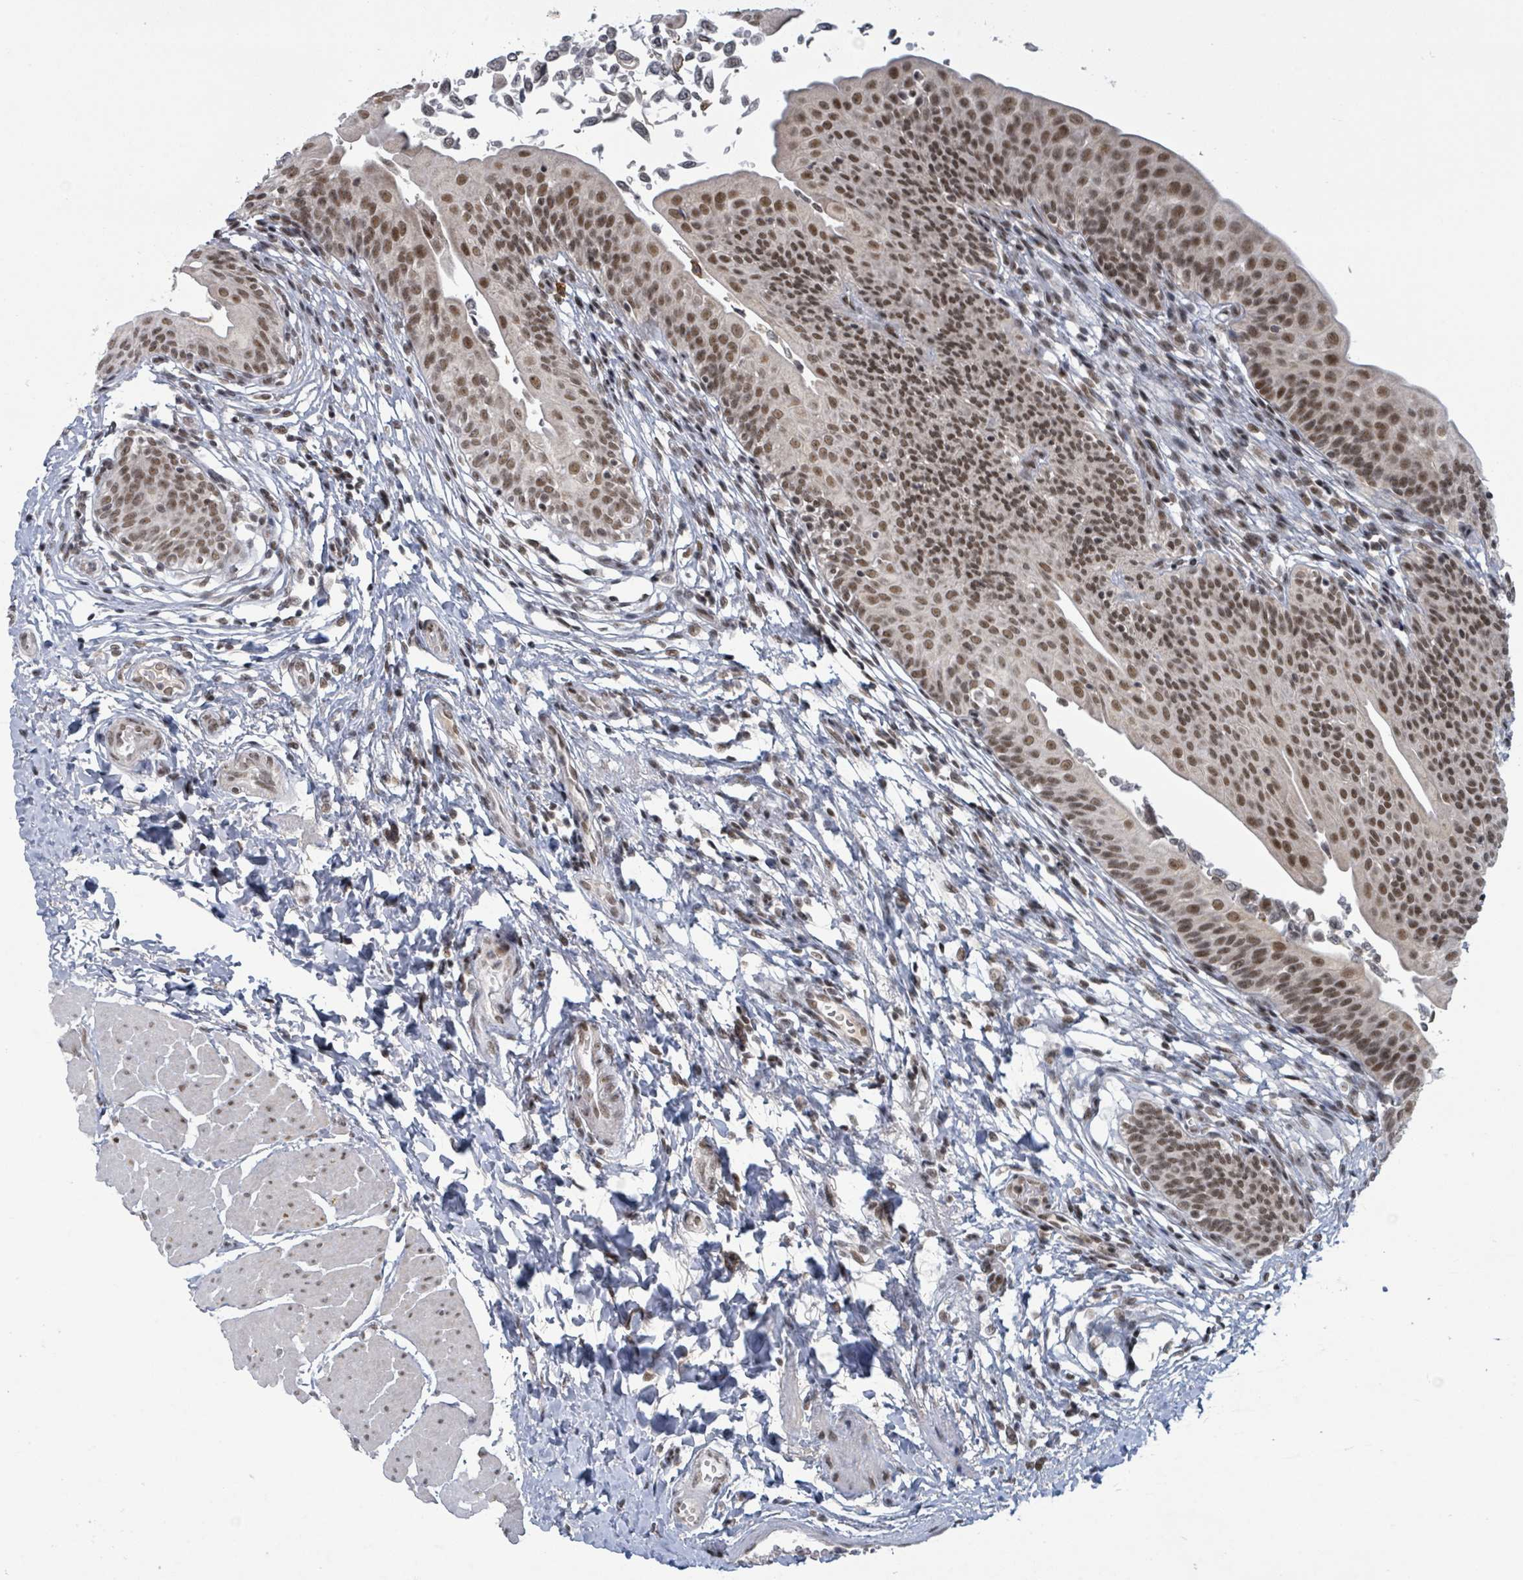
{"staining": {"intensity": "moderate", "quantity": "25%-75%", "location": "nuclear"}, "tissue": "urothelial cancer", "cell_type": "Tumor cells", "image_type": "cancer", "snomed": [{"axis": "morphology", "description": "Urothelial carcinoma, NOS"}, {"axis": "topography", "description": "Urinary bladder"}], "caption": "Moderate nuclear expression is identified in approximately 25%-75% of tumor cells in urothelial cancer.", "gene": "BANP", "patient": {"sex": "male", "age": 59}}